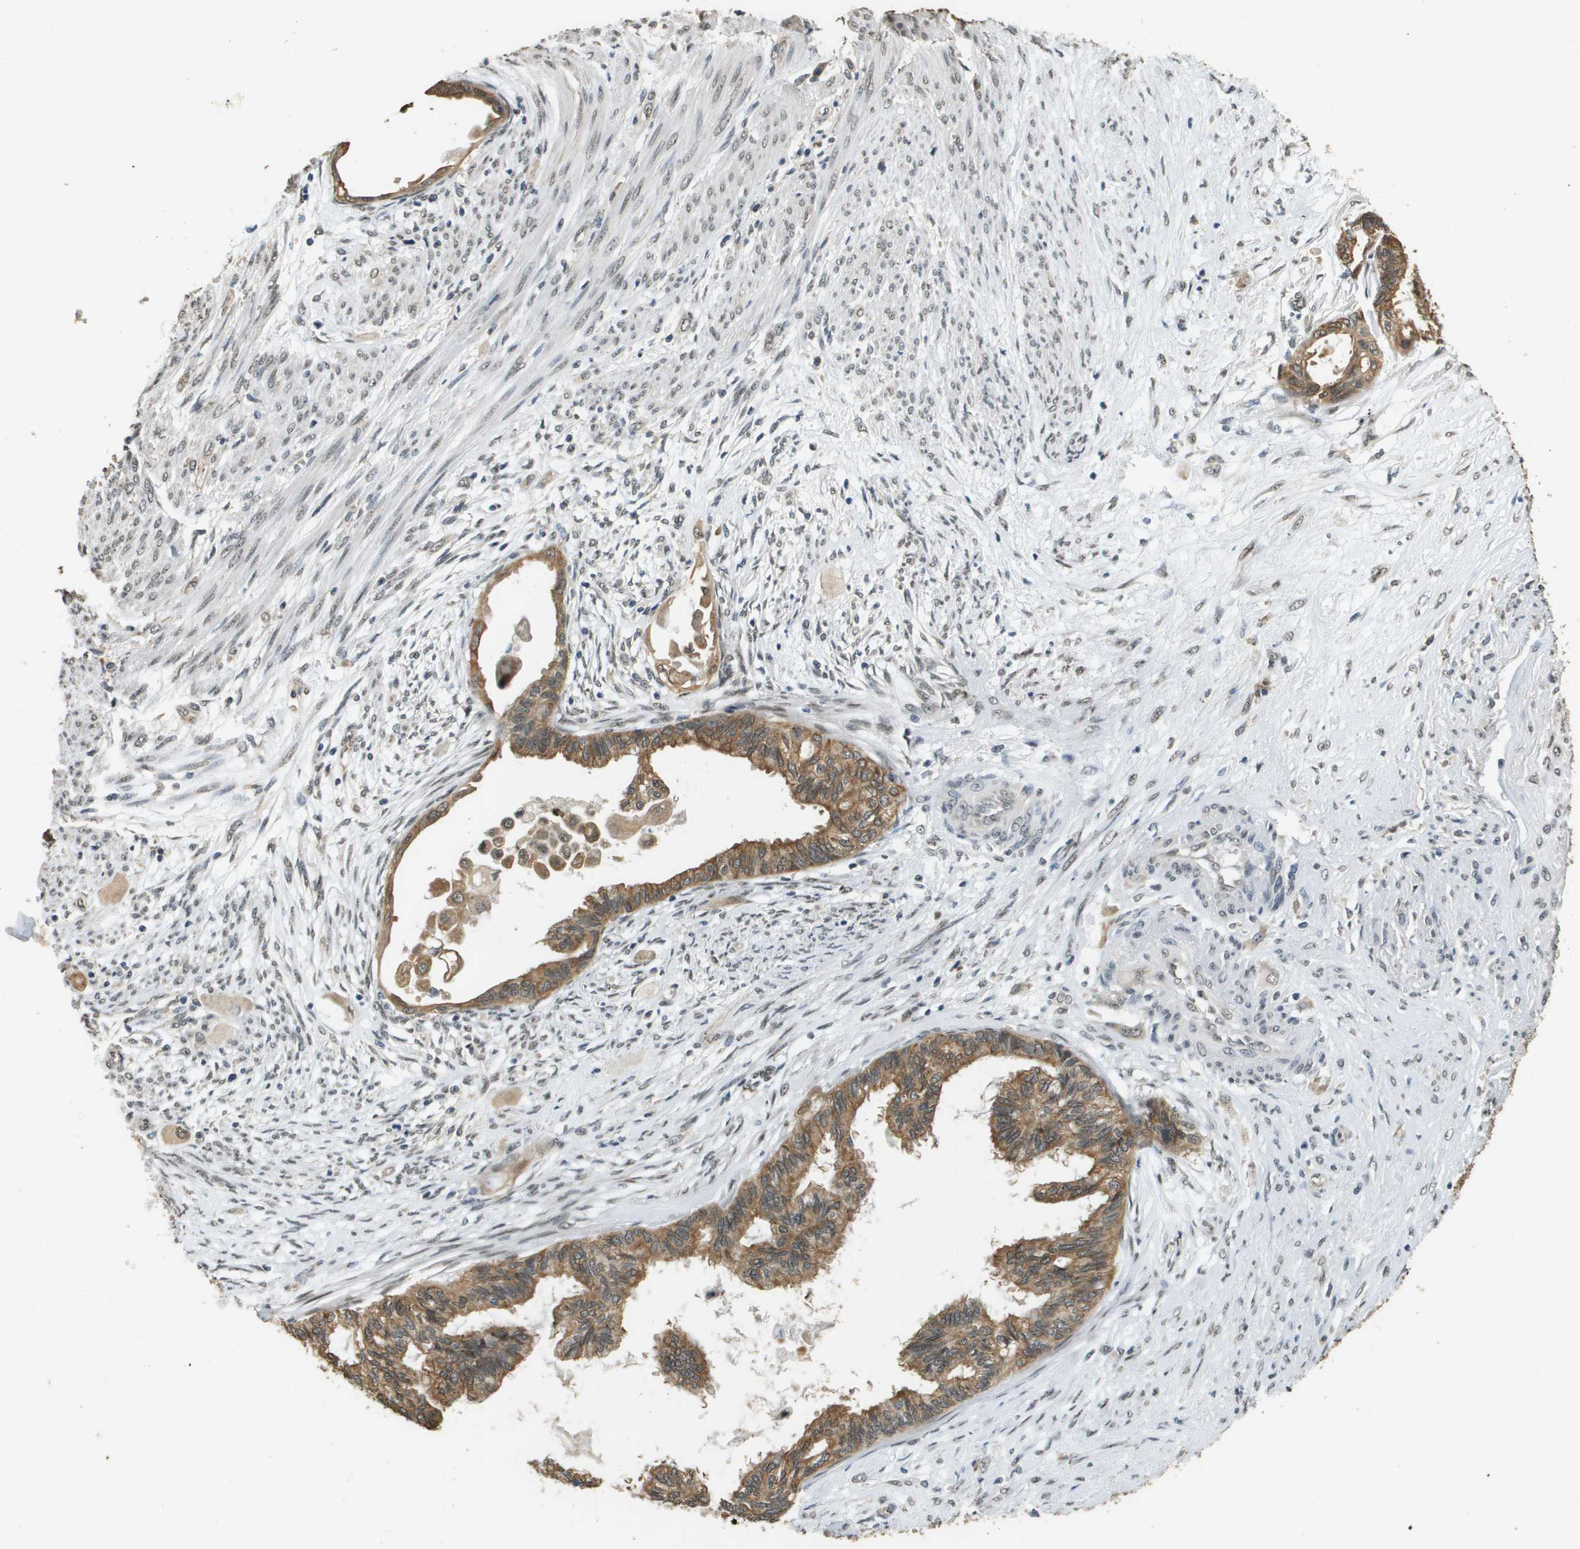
{"staining": {"intensity": "moderate", "quantity": ">75%", "location": "cytoplasmic/membranous"}, "tissue": "cervical cancer", "cell_type": "Tumor cells", "image_type": "cancer", "snomed": [{"axis": "morphology", "description": "Normal tissue, NOS"}, {"axis": "morphology", "description": "Adenocarcinoma, NOS"}, {"axis": "topography", "description": "Cervix"}, {"axis": "topography", "description": "Endometrium"}], "caption": "IHC of human cervical cancer displays medium levels of moderate cytoplasmic/membranous expression in about >75% of tumor cells. (Stains: DAB in brown, nuclei in blue, Microscopy: brightfield microscopy at high magnification).", "gene": "FANCC", "patient": {"sex": "female", "age": 86}}